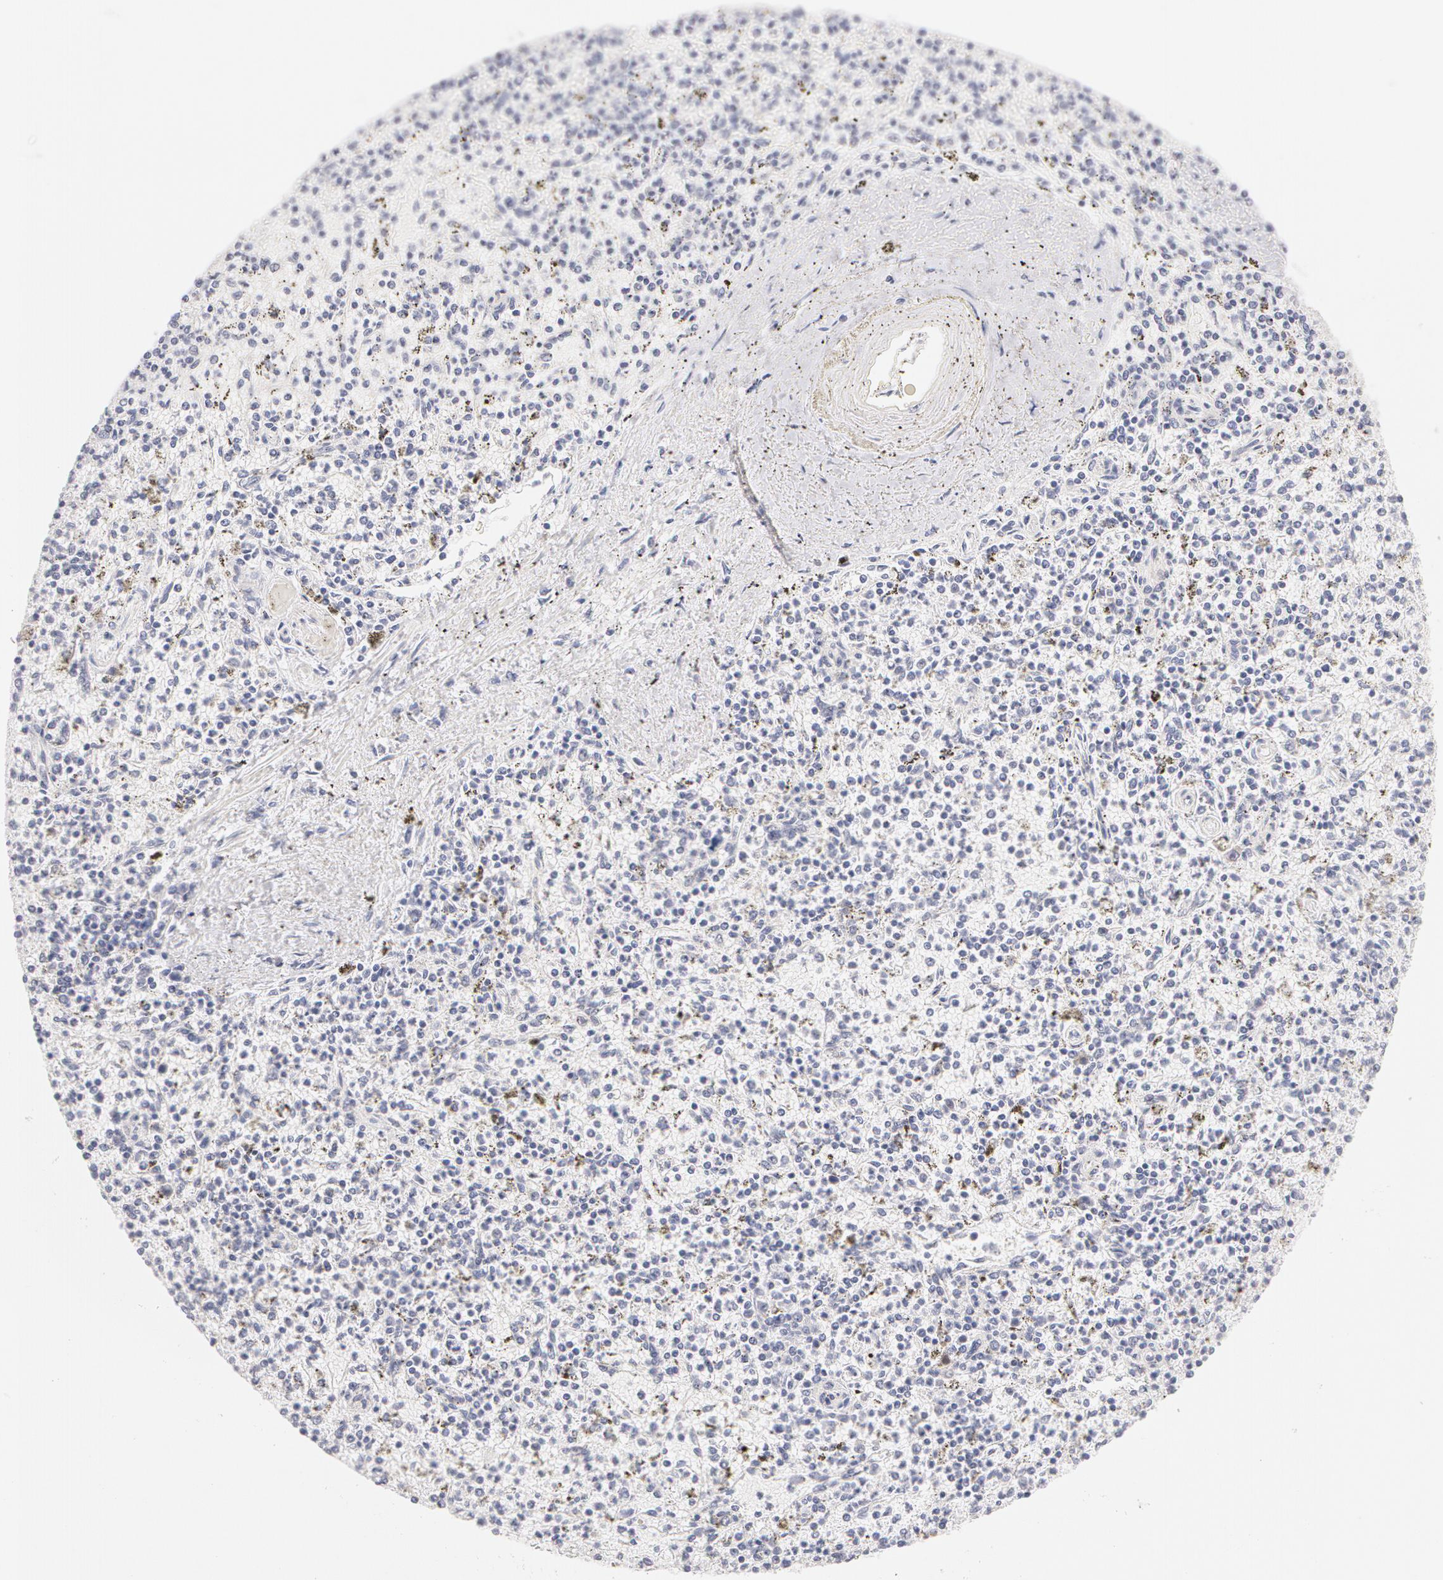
{"staining": {"intensity": "negative", "quantity": "none", "location": "none"}, "tissue": "spleen", "cell_type": "Cells in red pulp", "image_type": "normal", "snomed": [{"axis": "morphology", "description": "Normal tissue, NOS"}, {"axis": "topography", "description": "Spleen"}], "caption": "Human spleen stained for a protein using IHC demonstrates no staining in cells in red pulp.", "gene": "DDX3X", "patient": {"sex": "male", "age": 72}}